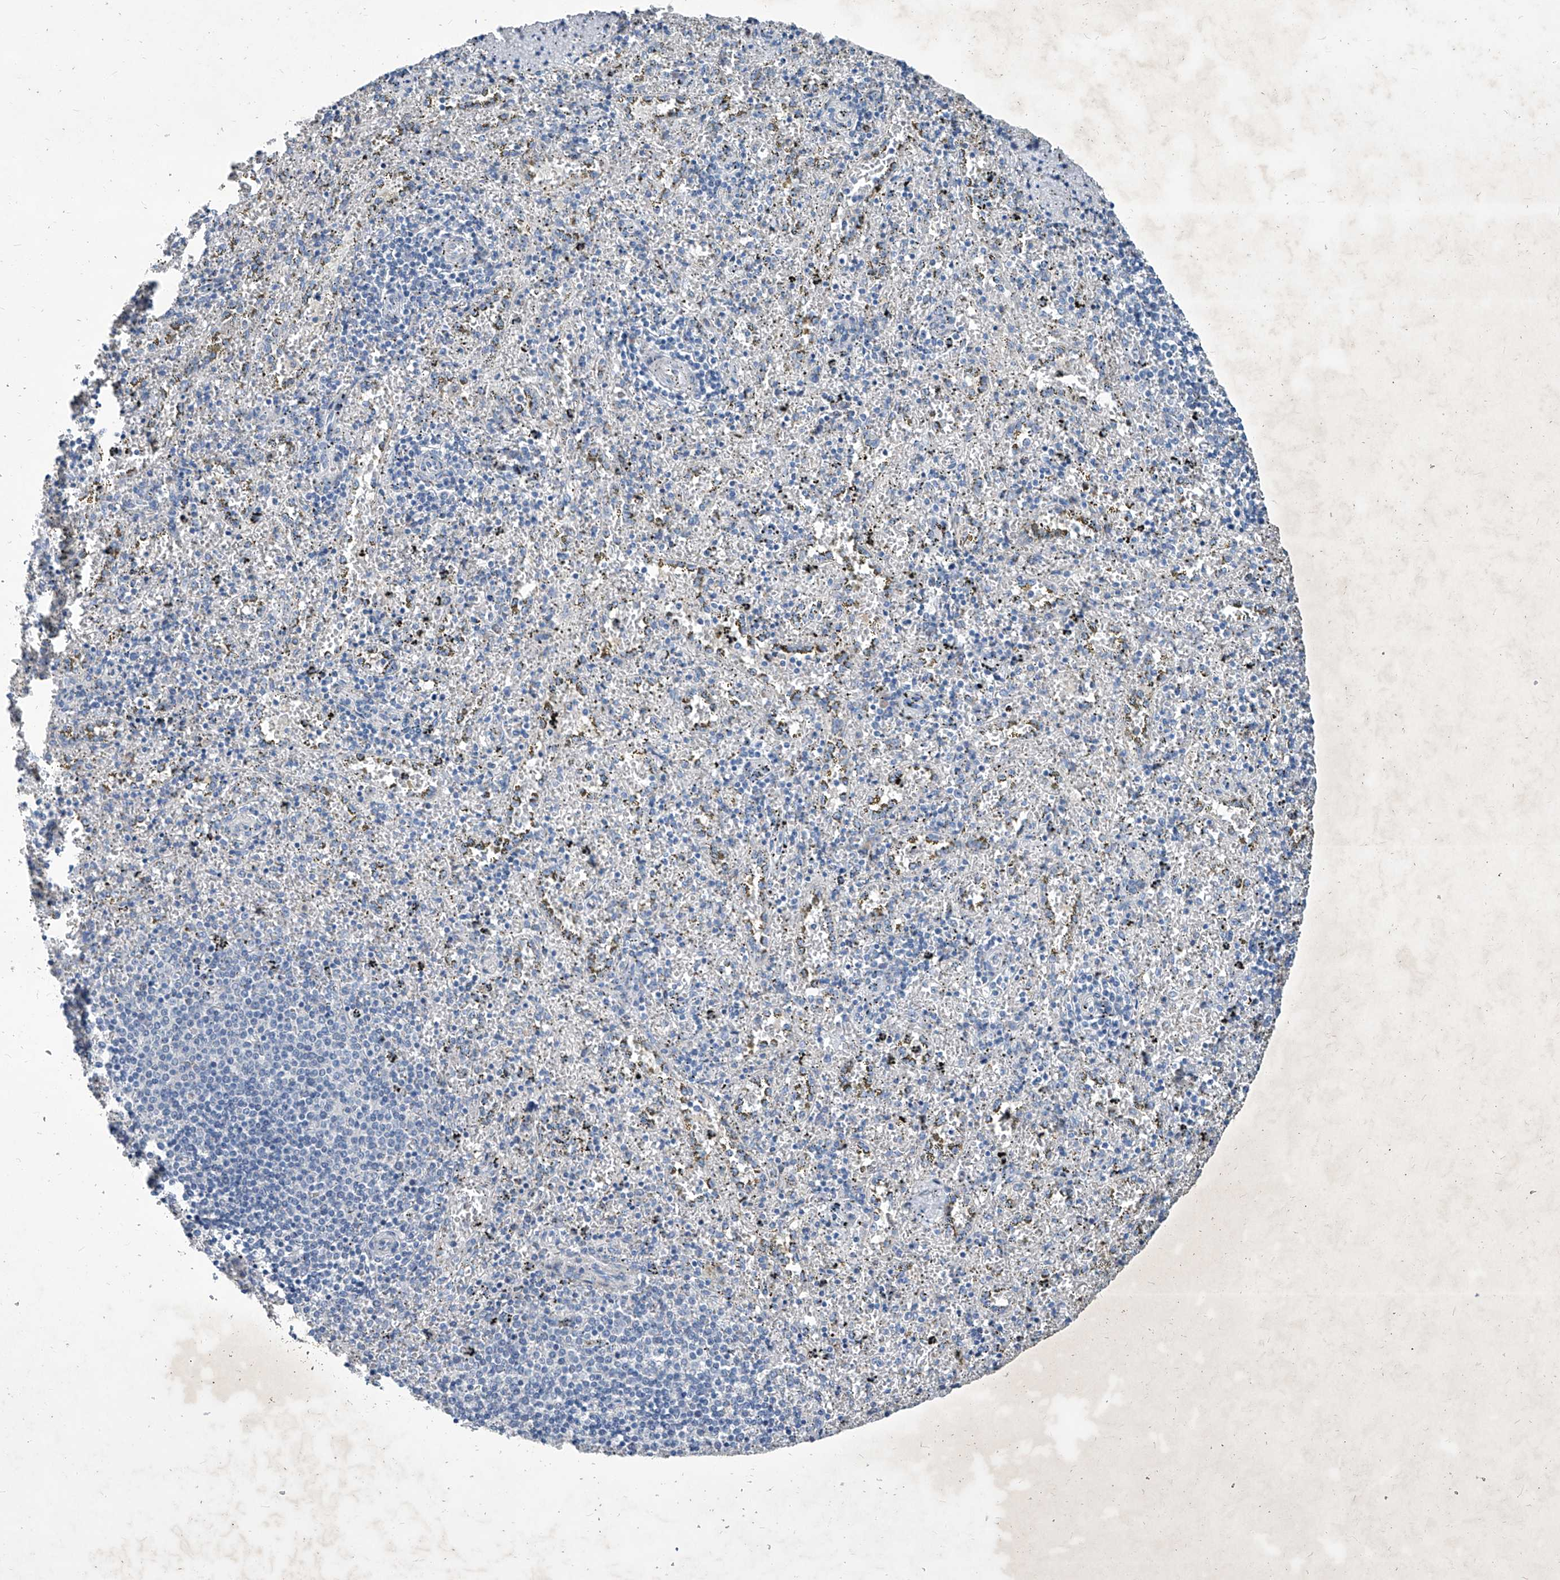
{"staining": {"intensity": "negative", "quantity": "none", "location": "none"}, "tissue": "spleen", "cell_type": "Cells in red pulp", "image_type": "normal", "snomed": [{"axis": "morphology", "description": "Normal tissue, NOS"}, {"axis": "topography", "description": "Spleen"}], "caption": "There is no significant staining in cells in red pulp of spleen. Nuclei are stained in blue.", "gene": "MTARC1", "patient": {"sex": "male", "age": 11}}